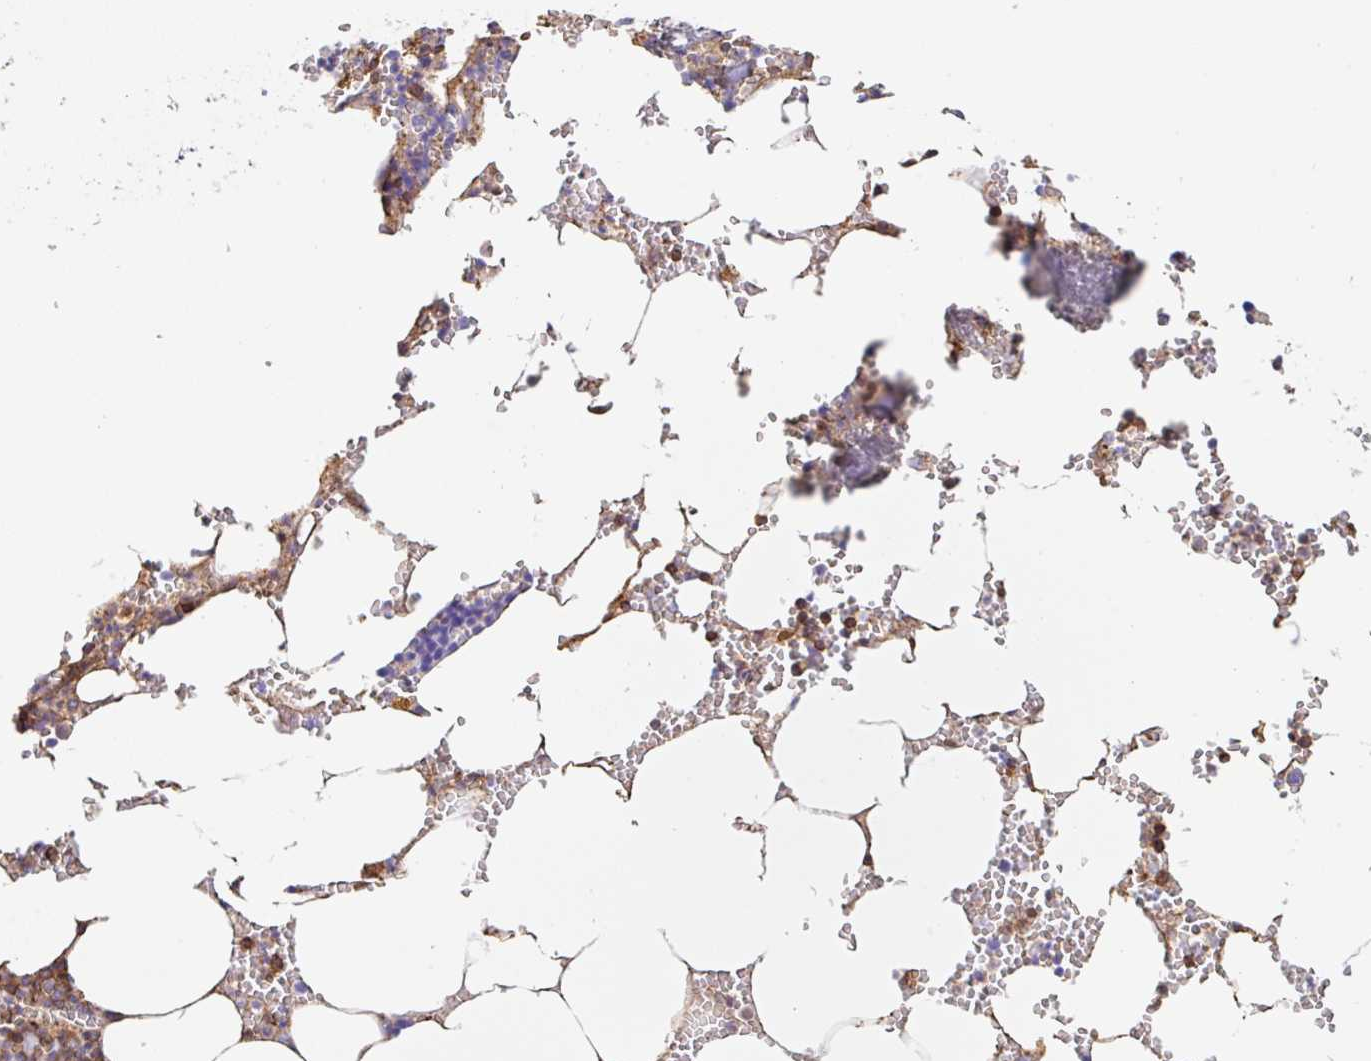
{"staining": {"intensity": "moderate", "quantity": "25%-75%", "location": "cytoplasmic/membranous"}, "tissue": "bone marrow", "cell_type": "Hematopoietic cells", "image_type": "normal", "snomed": [{"axis": "morphology", "description": "Normal tissue, NOS"}, {"axis": "topography", "description": "Bone marrow"}], "caption": "The image displays staining of benign bone marrow, revealing moderate cytoplasmic/membranous protein staining (brown color) within hematopoietic cells.", "gene": "MTTP", "patient": {"sex": "male", "age": 54}}